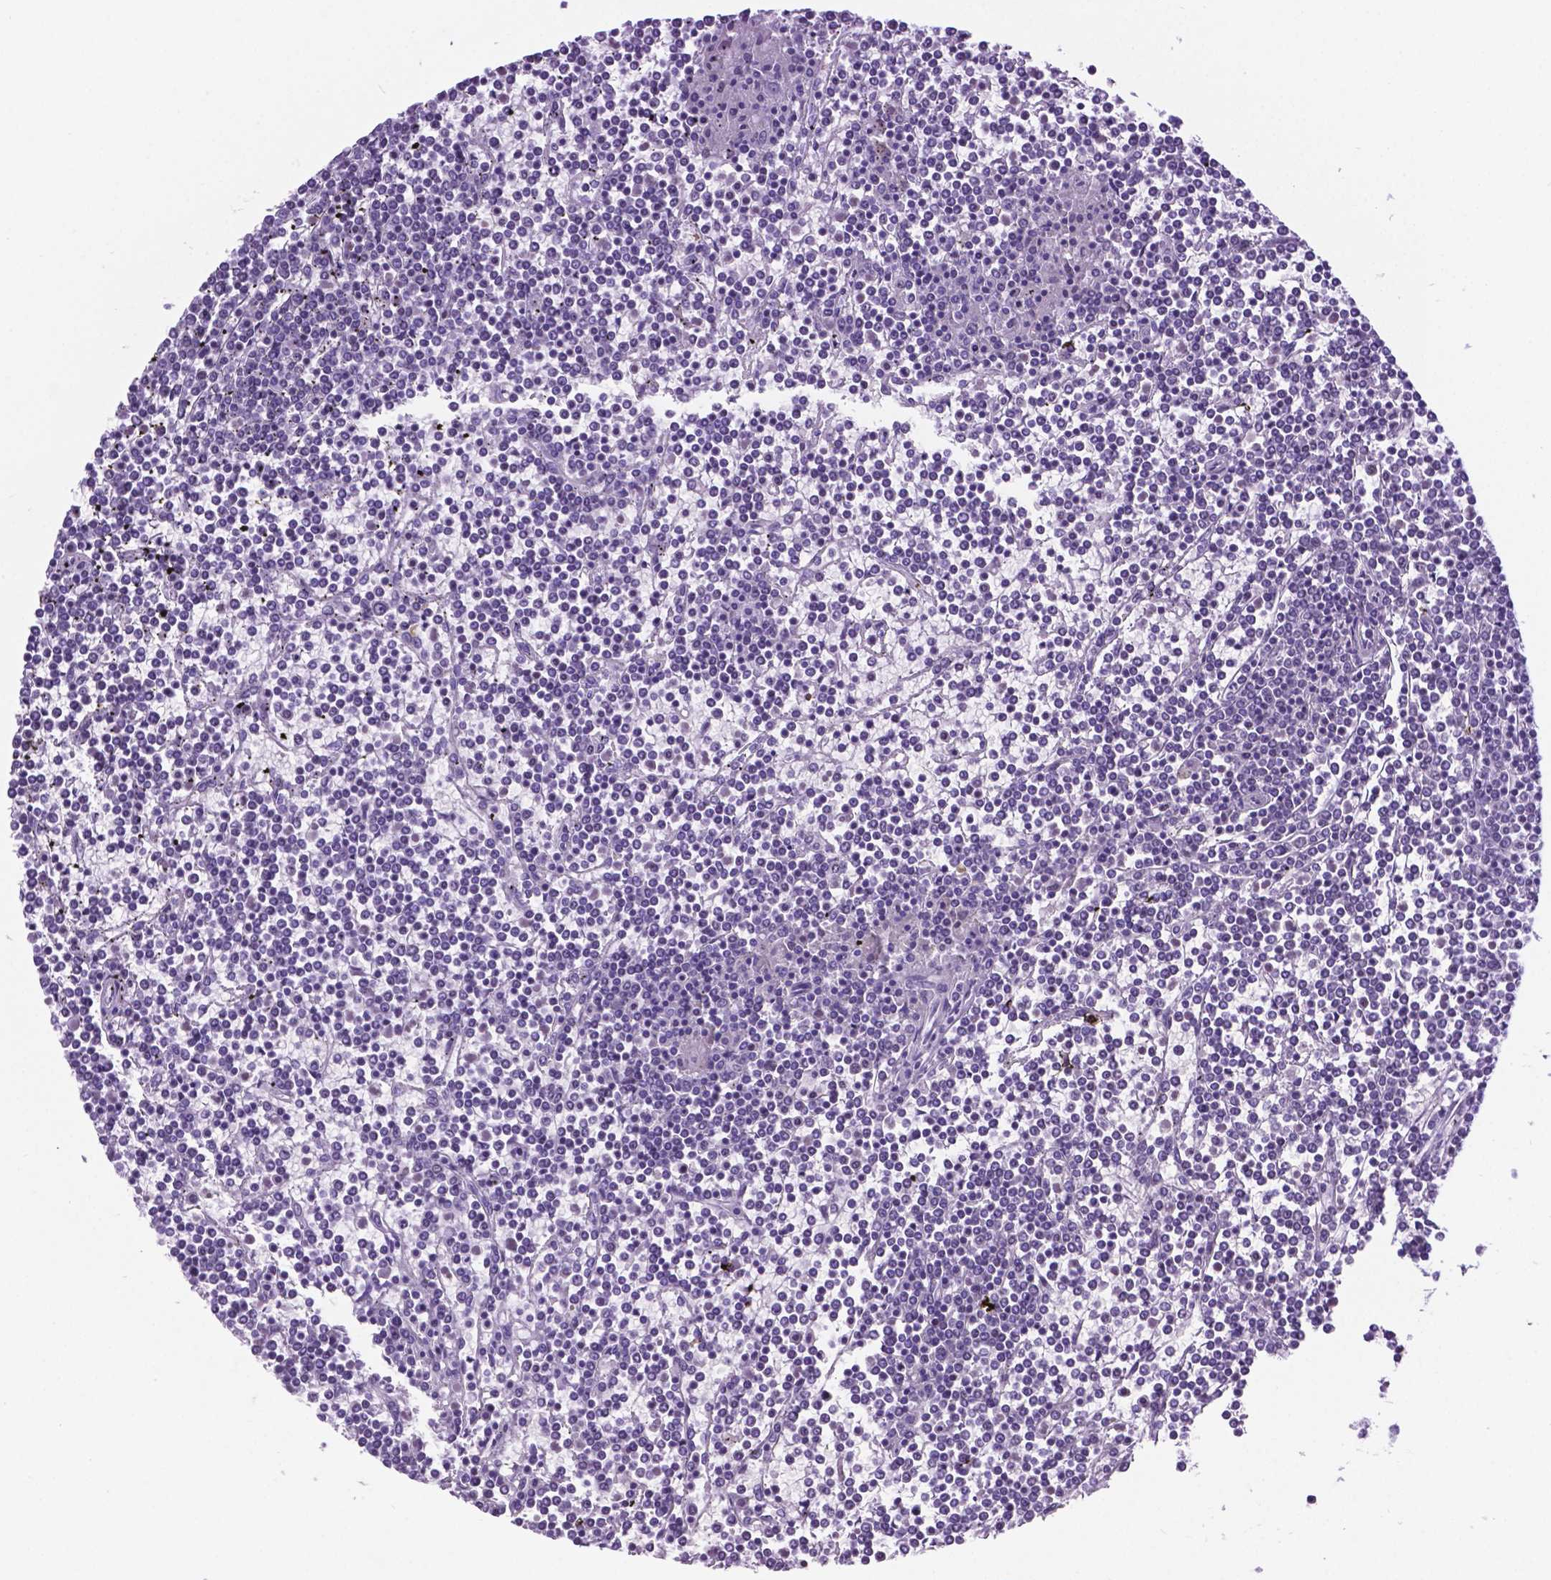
{"staining": {"intensity": "negative", "quantity": "none", "location": "none"}, "tissue": "lymphoma", "cell_type": "Tumor cells", "image_type": "cancer", "snomed": [{"axis": "morphology", "description": "Malignant lymphoma, non-Hodgkin's type, Low grade"}, {"axis": "topography", "description": "Spleen"}], "caption": "Protein analysis of low-grade malignant lymphoma, non-Hodgkin's type exhibits no significant expression in tumor cells.", "gene": "C17orf107", "patient": {"sex": "female", "age": 19}}